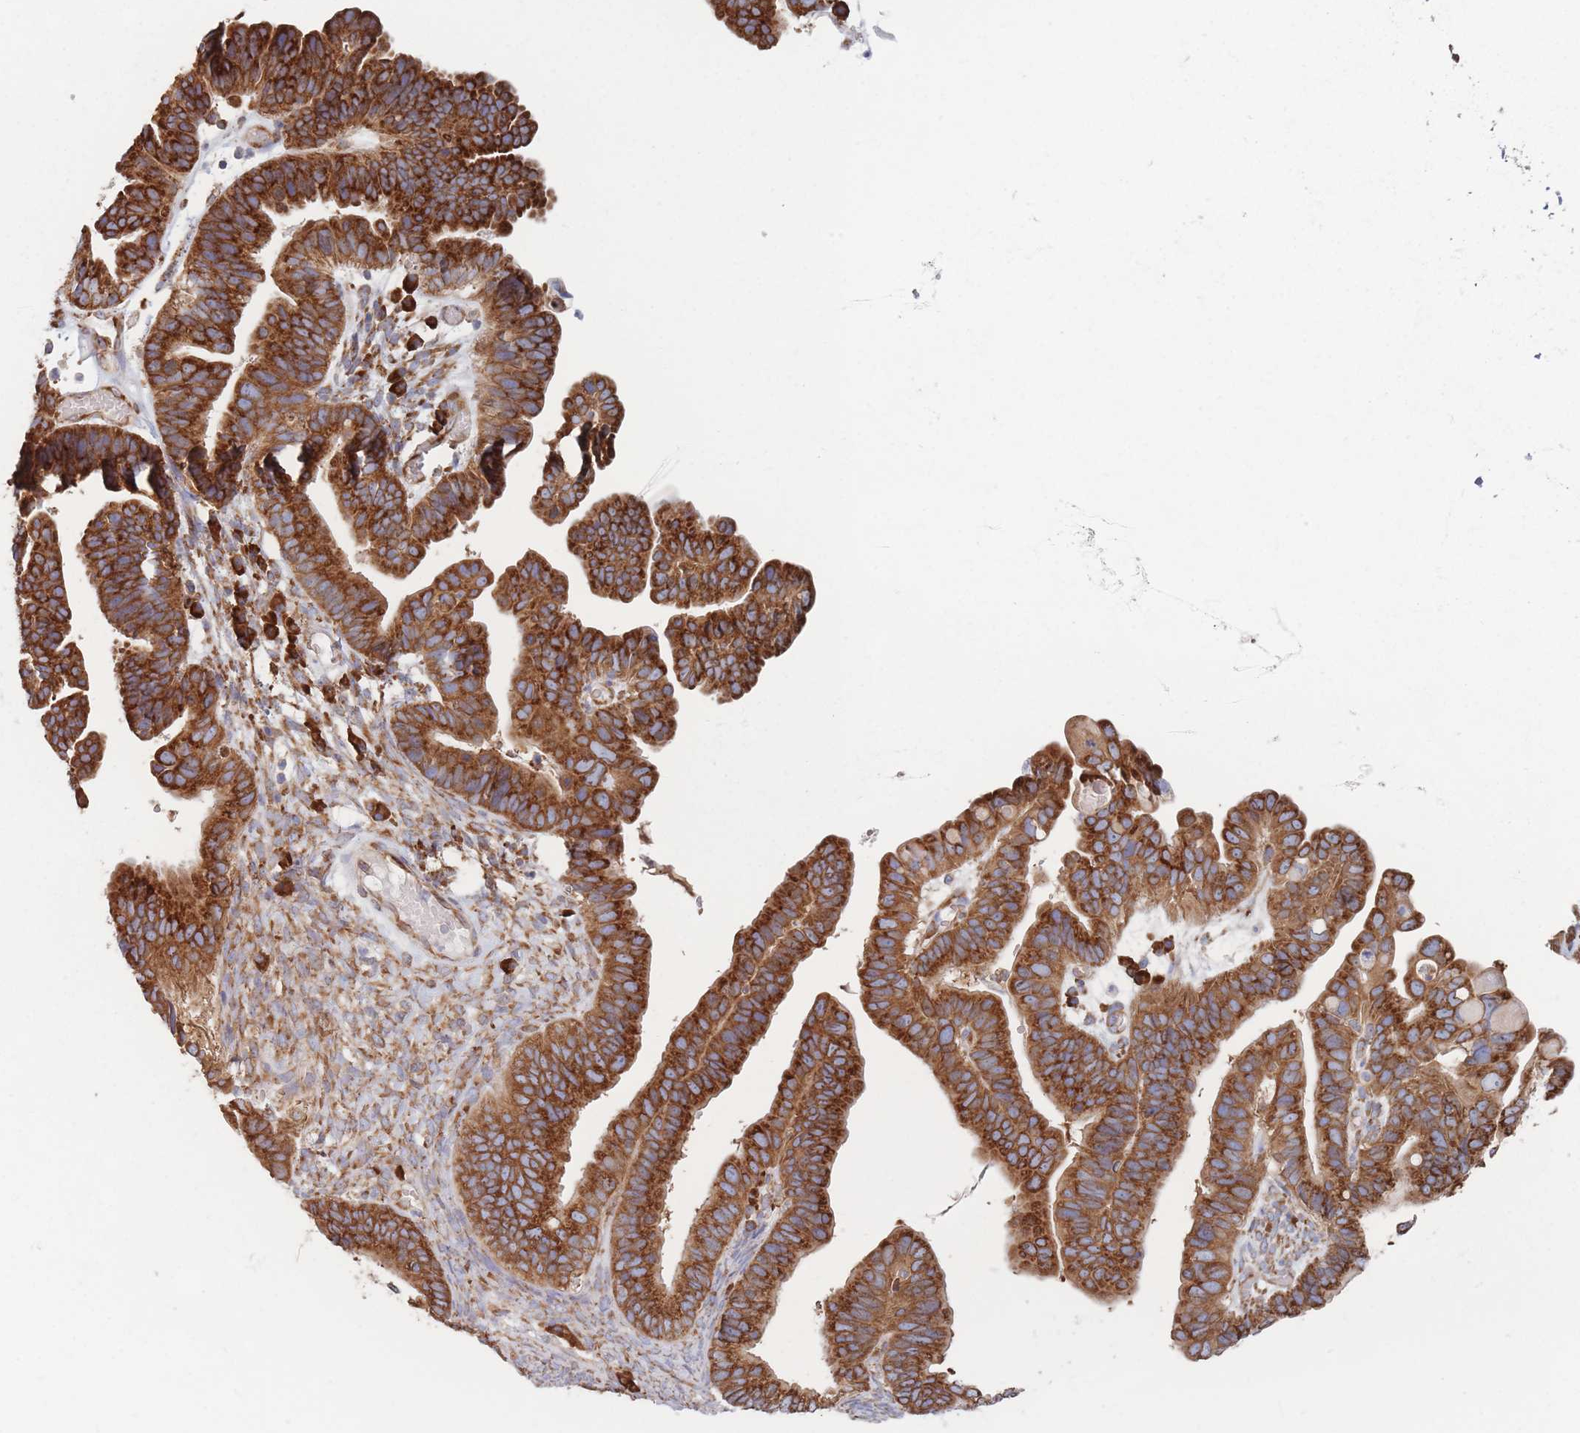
{"staining": {"intensity": "strong", "quantity": ">75%", "location": "cytoplasmic/membranous"}, "tissue": "ovarian cancer", "cell_type": "Tumor cells", "image_type": "cancer", "snomed": [{"axis": "morphology", "description": "Cystadenocarcinoma, serous, NOS"}, {"axis": "topography", "description": "Ovary"}], "caption": "Immunohistochemistry (IHC) staining of serous cystadenocarcinoma (ovarian), which shows high levels of strong cytoplasmic/membranous expression in about >75% of tumor cells indicating strong cytoplasmic/membranous protein expression. The staining was performed using DAB (3,3'-diaminobenzidine) (brown) for protein detection and nuclei were counterstained in hematoxylin (blue).", "gene": "EEF1B2", "patient": {"sex": "female", "age": 56}}